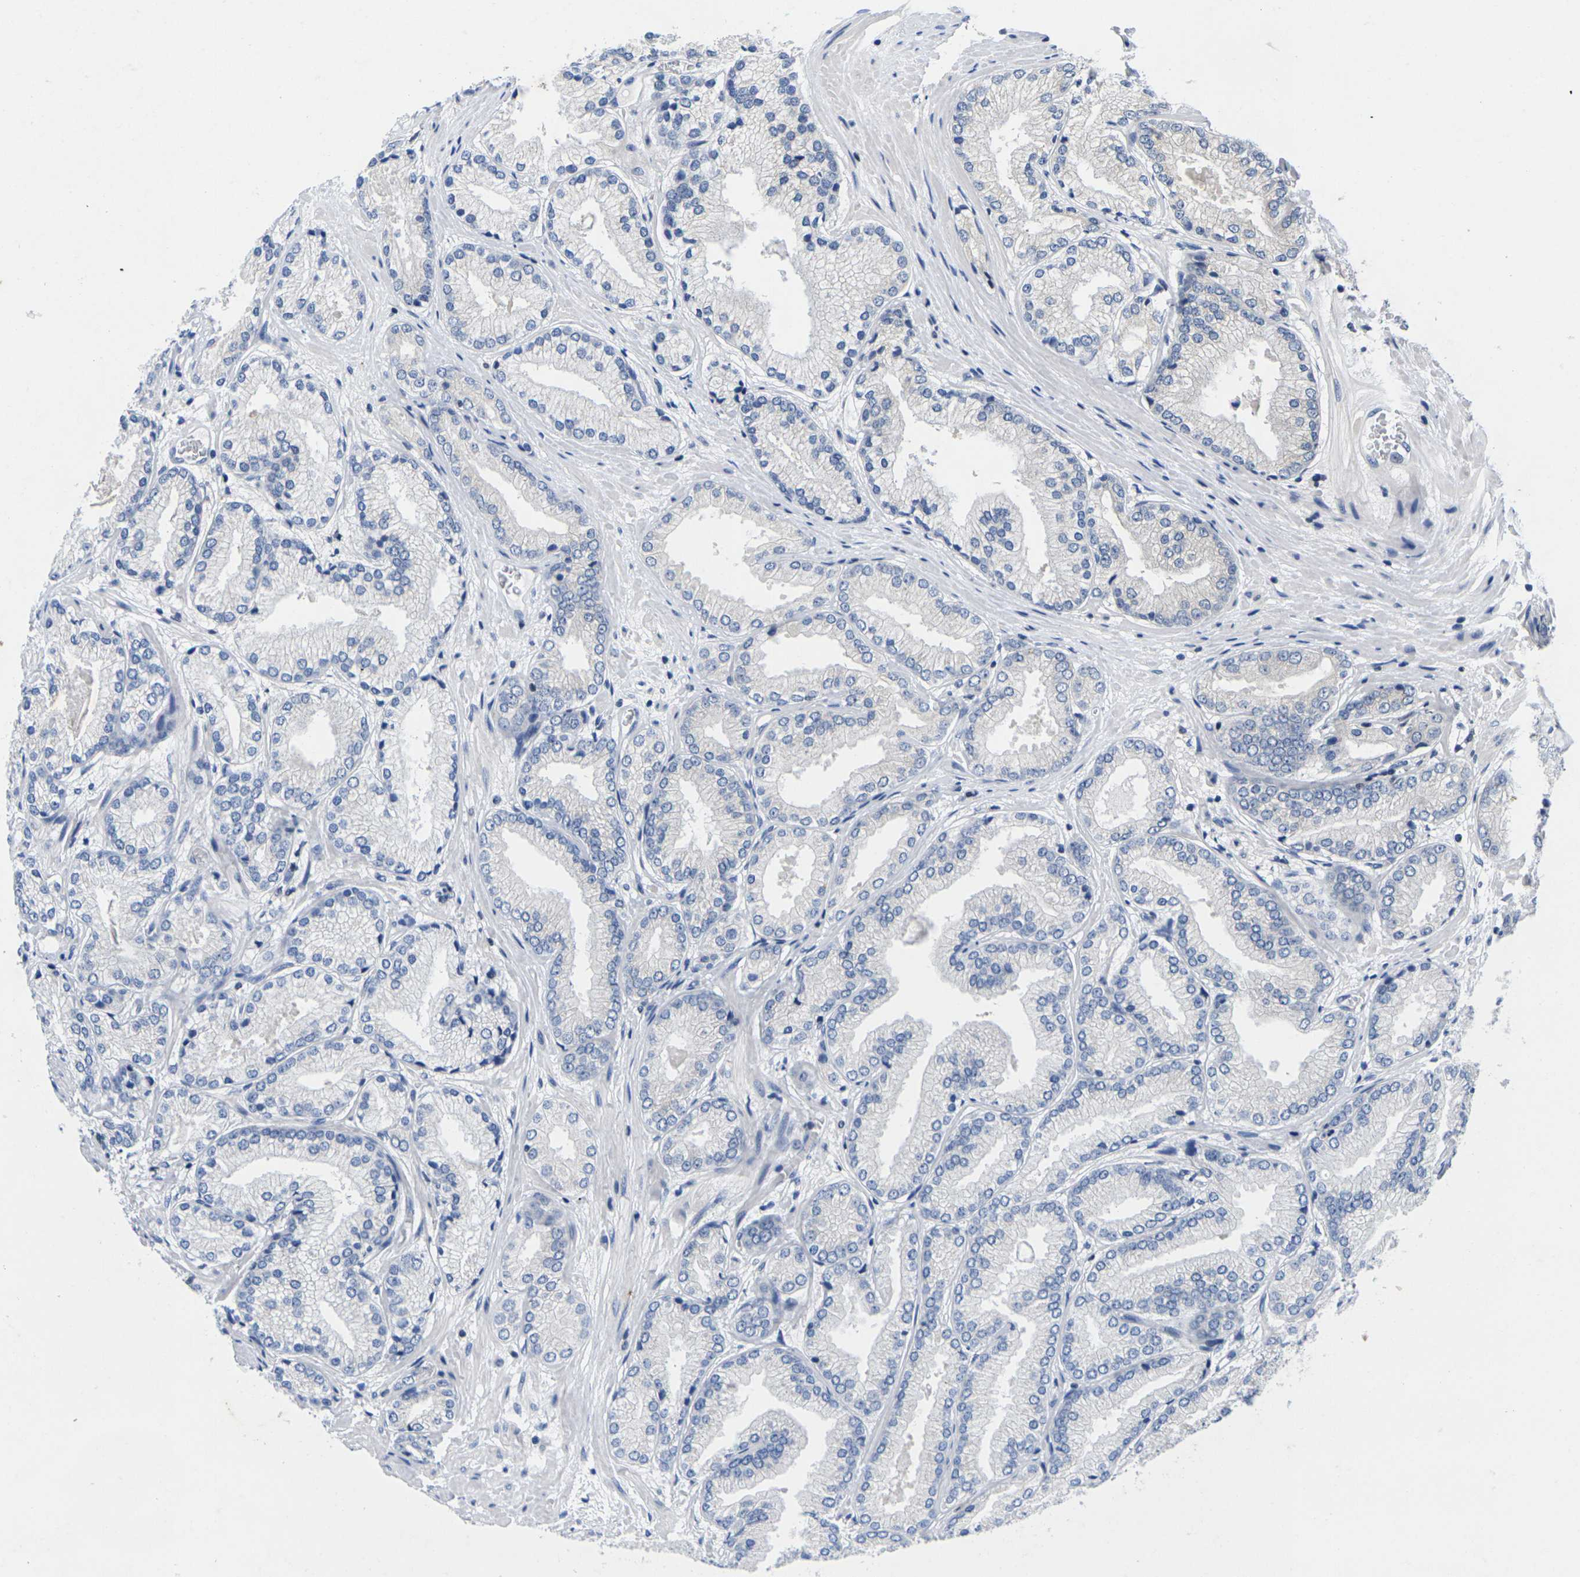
{"staining": {"intensity": "negative", "quantity": "none", "location": "none"}, "tissue": "prostate cancer", "cell_type": "Tumor cells", "image_type": "cancer", "snomed": [{"axis": "morphology", "description": "Adenocarcinoma, High grade"}, {"axis": "topography", "description": "Prostate"}], "caption": "IHC histopathology image of prostate cancer stained for a protein (brown), which displays no expression in tumor cells. The staining is performed using DAB (3,3'-diaminobenzidine) brown chromogen with nuclei counter-stained in using hematoxylin.", "gene": "IKZF1", "patient": {"sex": "male", "age": 59}}